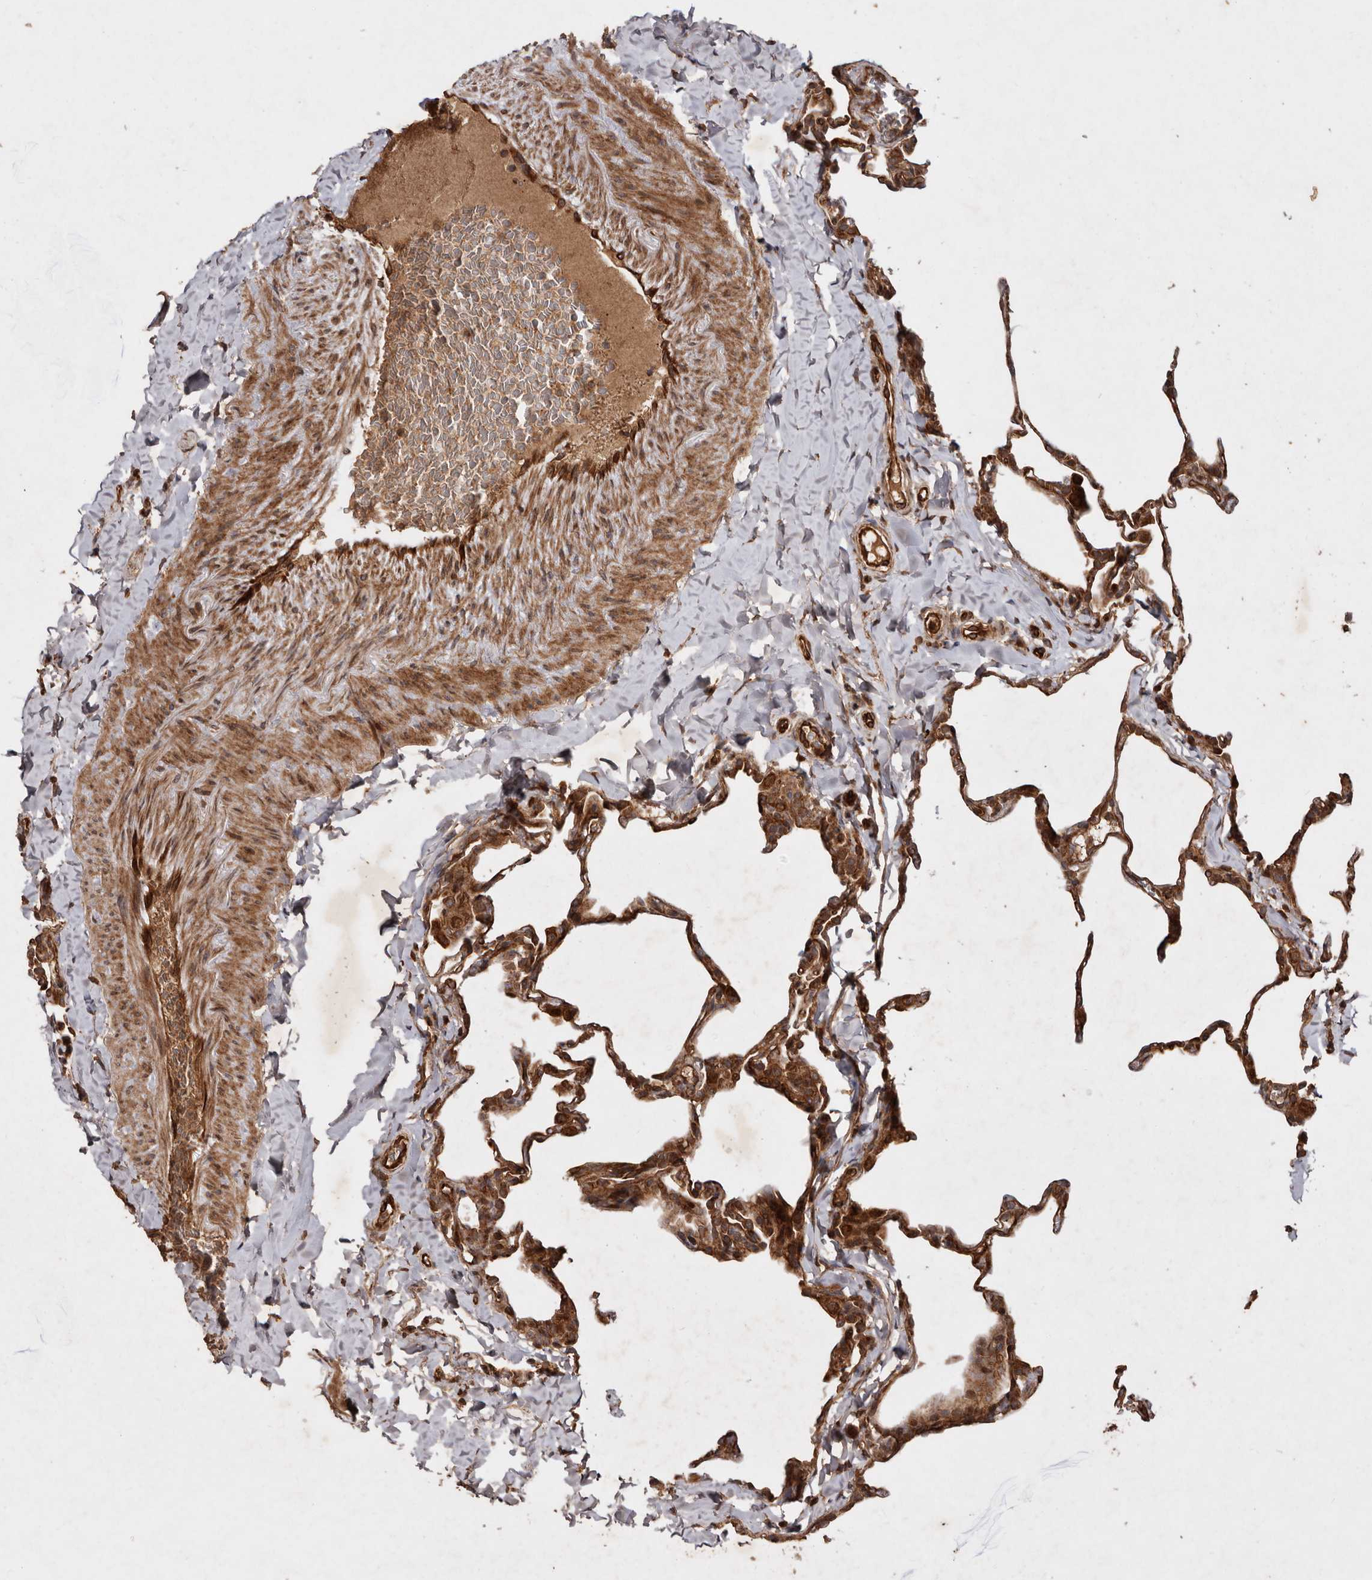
{"staining": {"intensity": "moderate", "quantity": ">75%", "location": "cytoplasmic/membranous"}, "tissue": "lung", "cell_type": "Alveolar cells", "image_type": "normal", "snomed": [{"axis": "morphology", "description": "Normal tissue, NOS"}, {"axis": "topography", "description": "Lung"}], "caption": "Immunohistochemistry of benign lung displays medium levels of moderate cytoplasmic/membranous positivity in approximately >75% of alveolar cells. (Brightfield microscopy of DAB IHC at high magnification).", "gene": "STK36", "patient": {"sex": "male", "age": 20}}